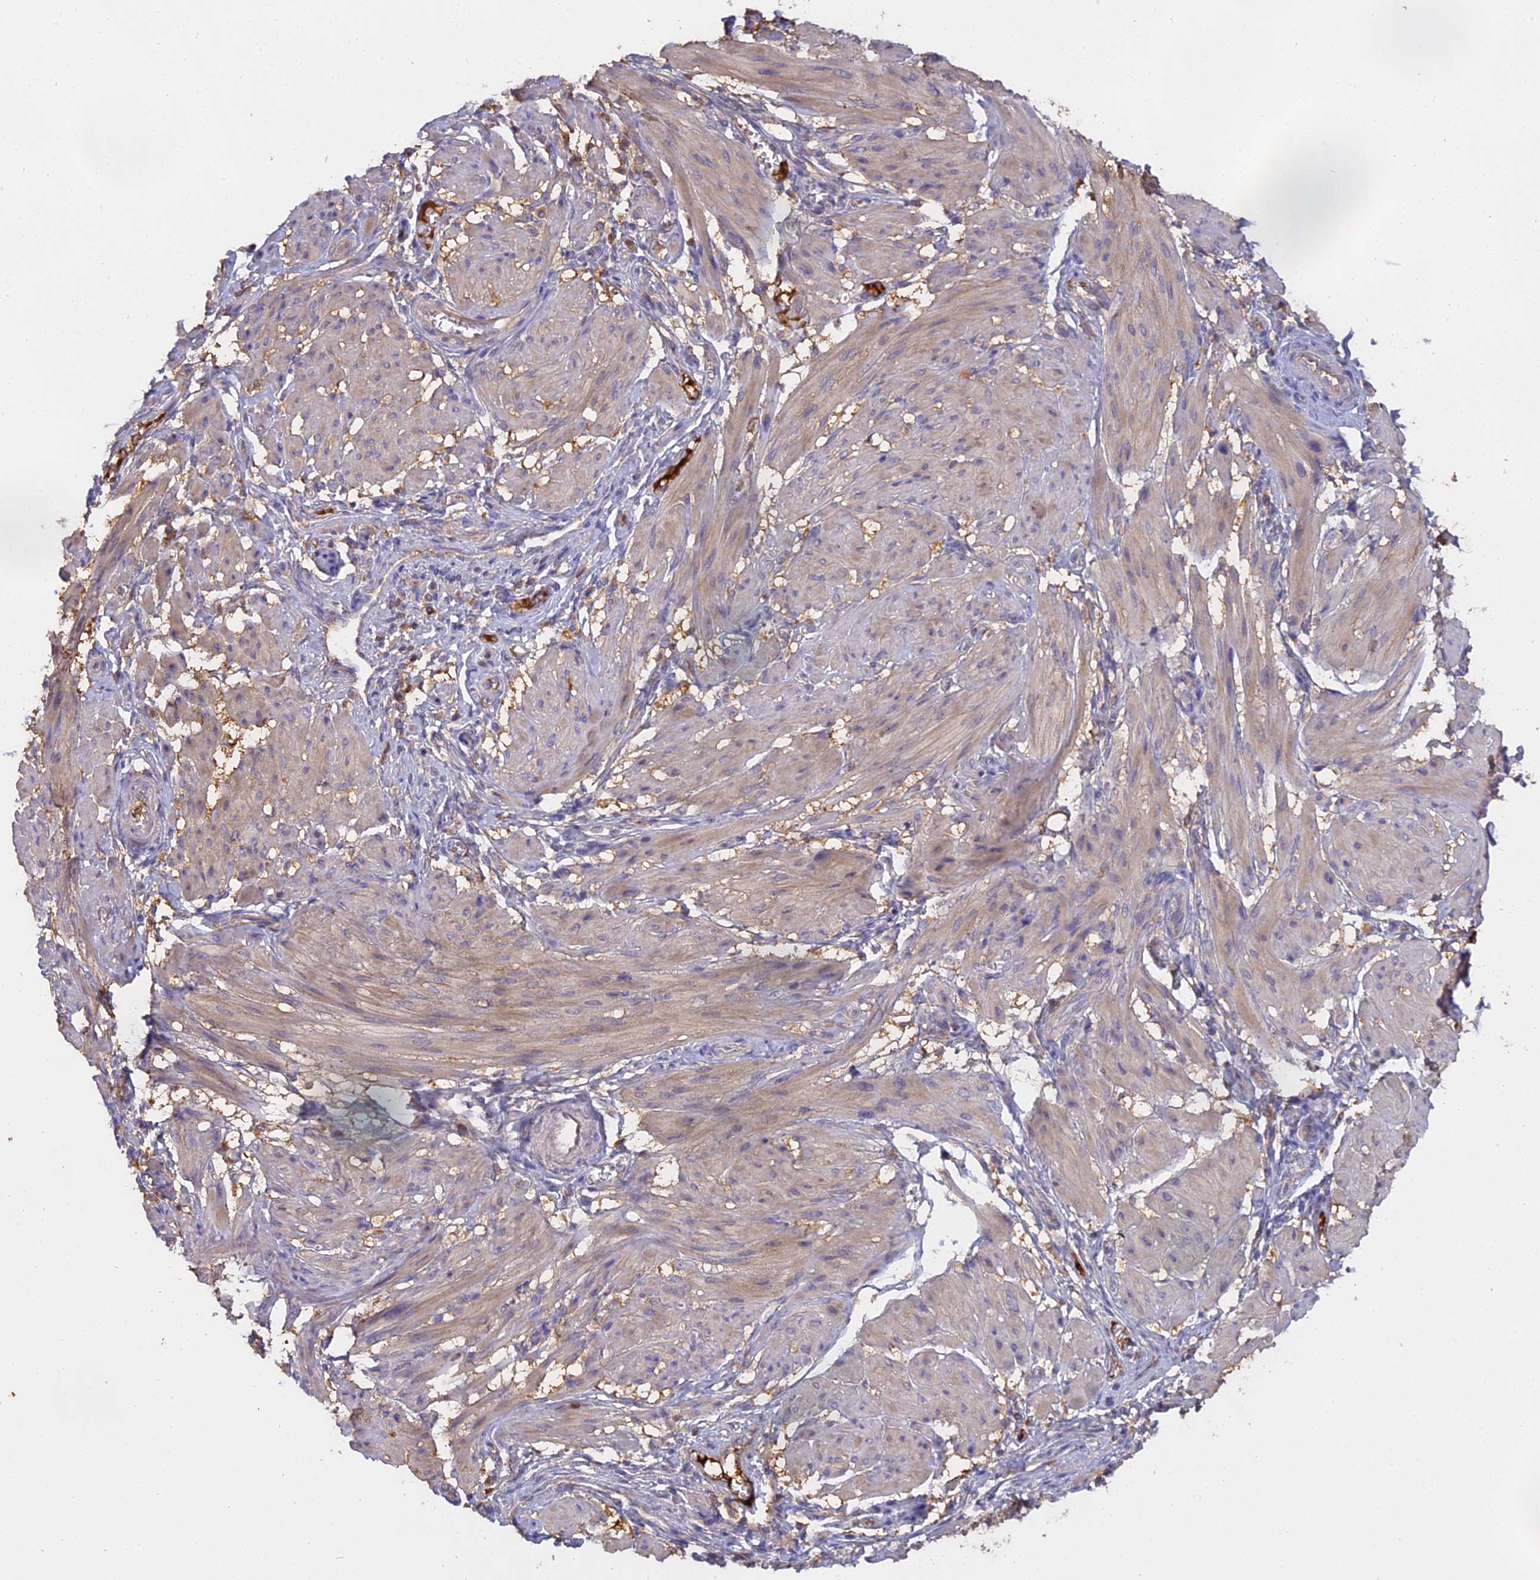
{"staining": {"intensity": "weak", "quantity": ">75%", "location": "cytoplasmic/membranous"}, "tissue": "smooth muscle", "cell_type": "Smooth muscle cells", "image_type": "normal", "snomed": [{"axis": "morphology", "description": "Normal tissue, NOS"}, {"axis": "topography", "description": "Smooth muscle"}], "caption": "Smooth muscle stained with a brown dye shows weak cytoplasmic/membranous positive expression in about >75% of smooth muscle cells.", "gene": "CFAP119", "patient": {"sex": "female", "age": 39}}